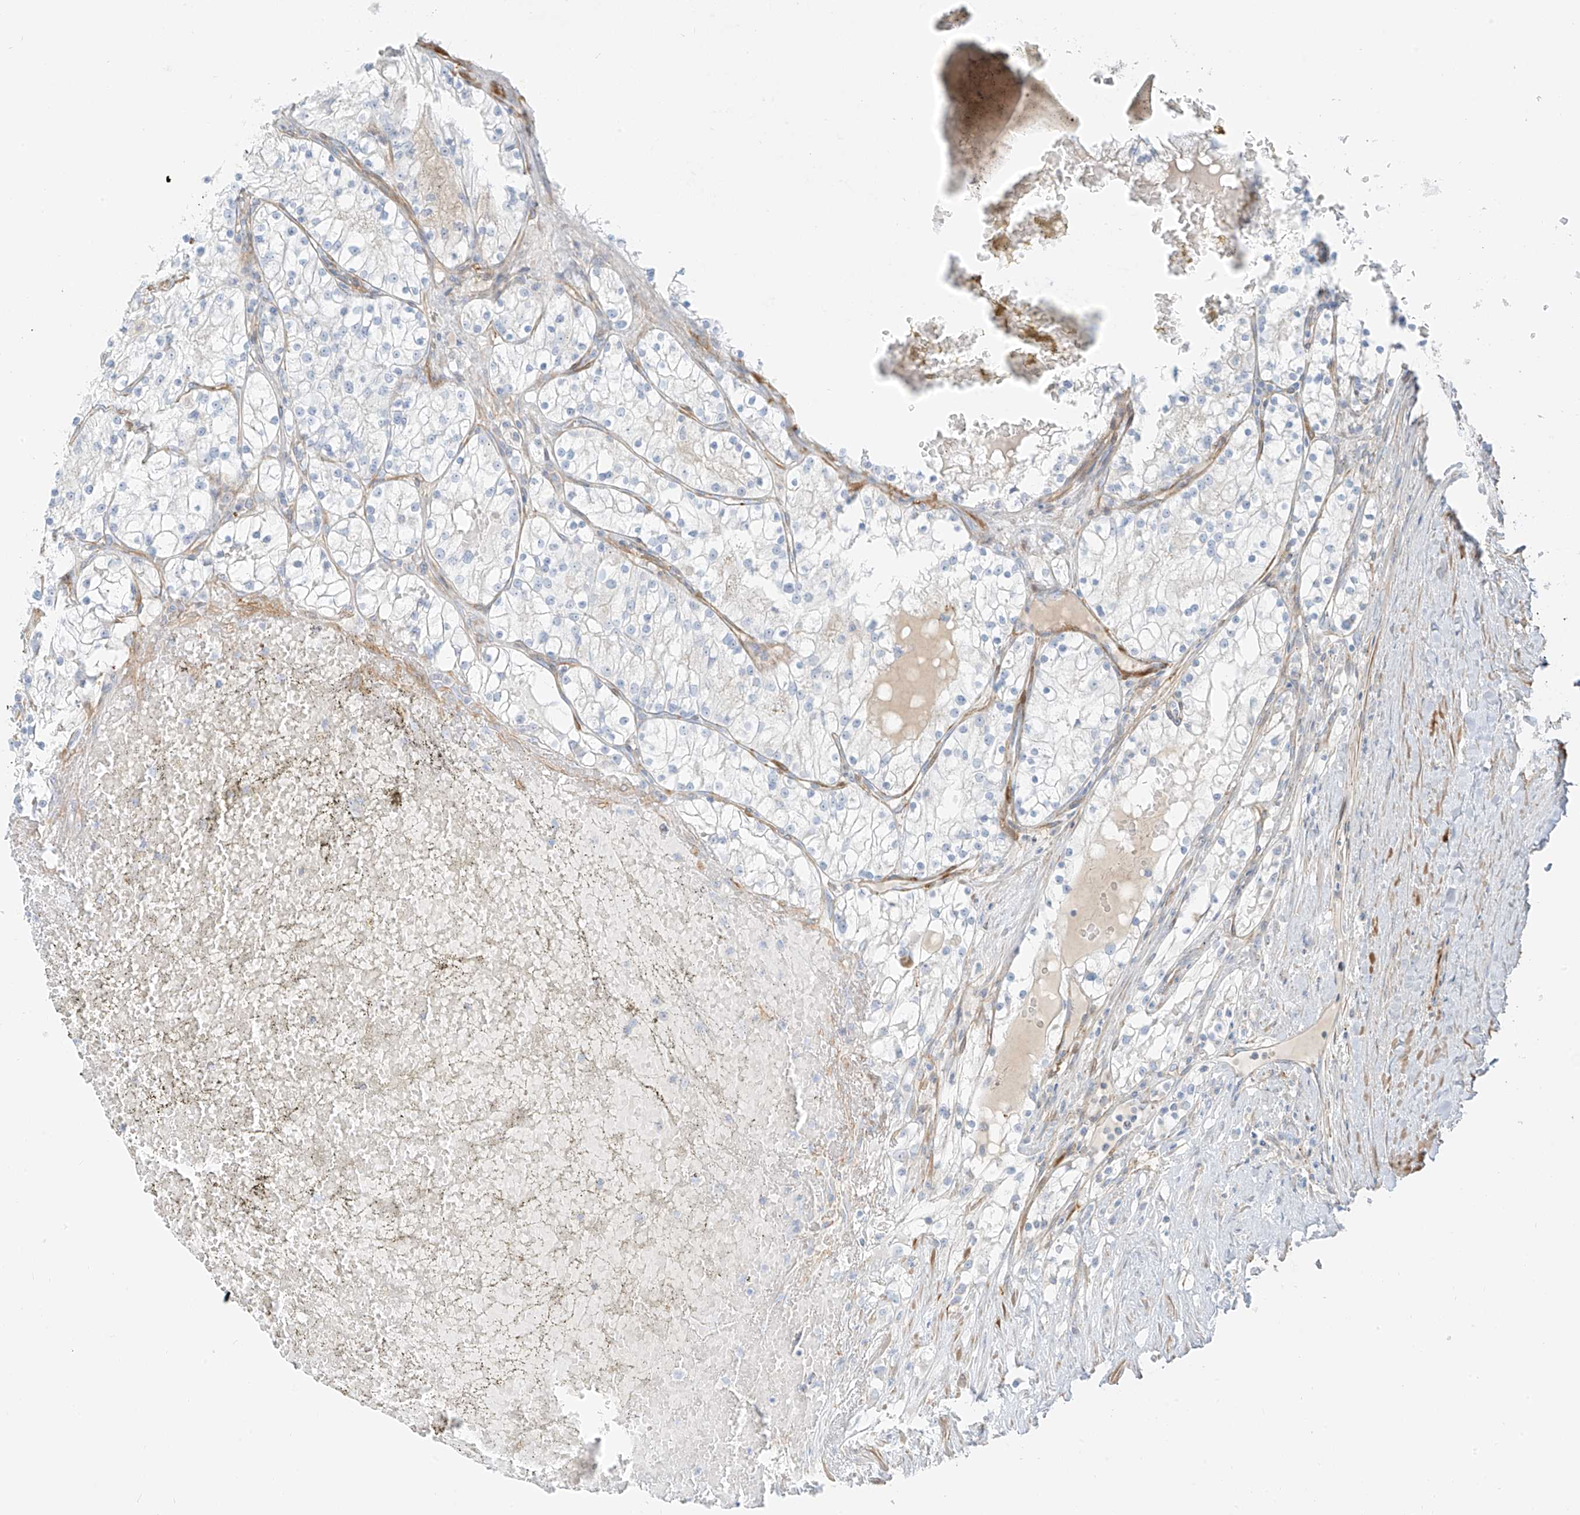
{"staining": {"intensity": "negative", "quantity": "none", "location": "none"}, "tissue": "renal cancer", "cell_type": "Tumor cells", "image_type": "cancer", "snomed": [{"axis": "morphology", "description": "Normal tissue, NOS"}, {"axis": "morphology", "description": "Adenocarcinoma, NOS"}, {"axis": "topography", "description": "Kidney"}], "caption": "DAB immunohistochemical staining of human adenocarcinoma (renal) displays no significant positivity in tumor cells. (DAB (3,3'-diaminobenzidine) IHC, high magnification).", "gene": "SMCP", "patient": {"sex": "male", "age": 68}}